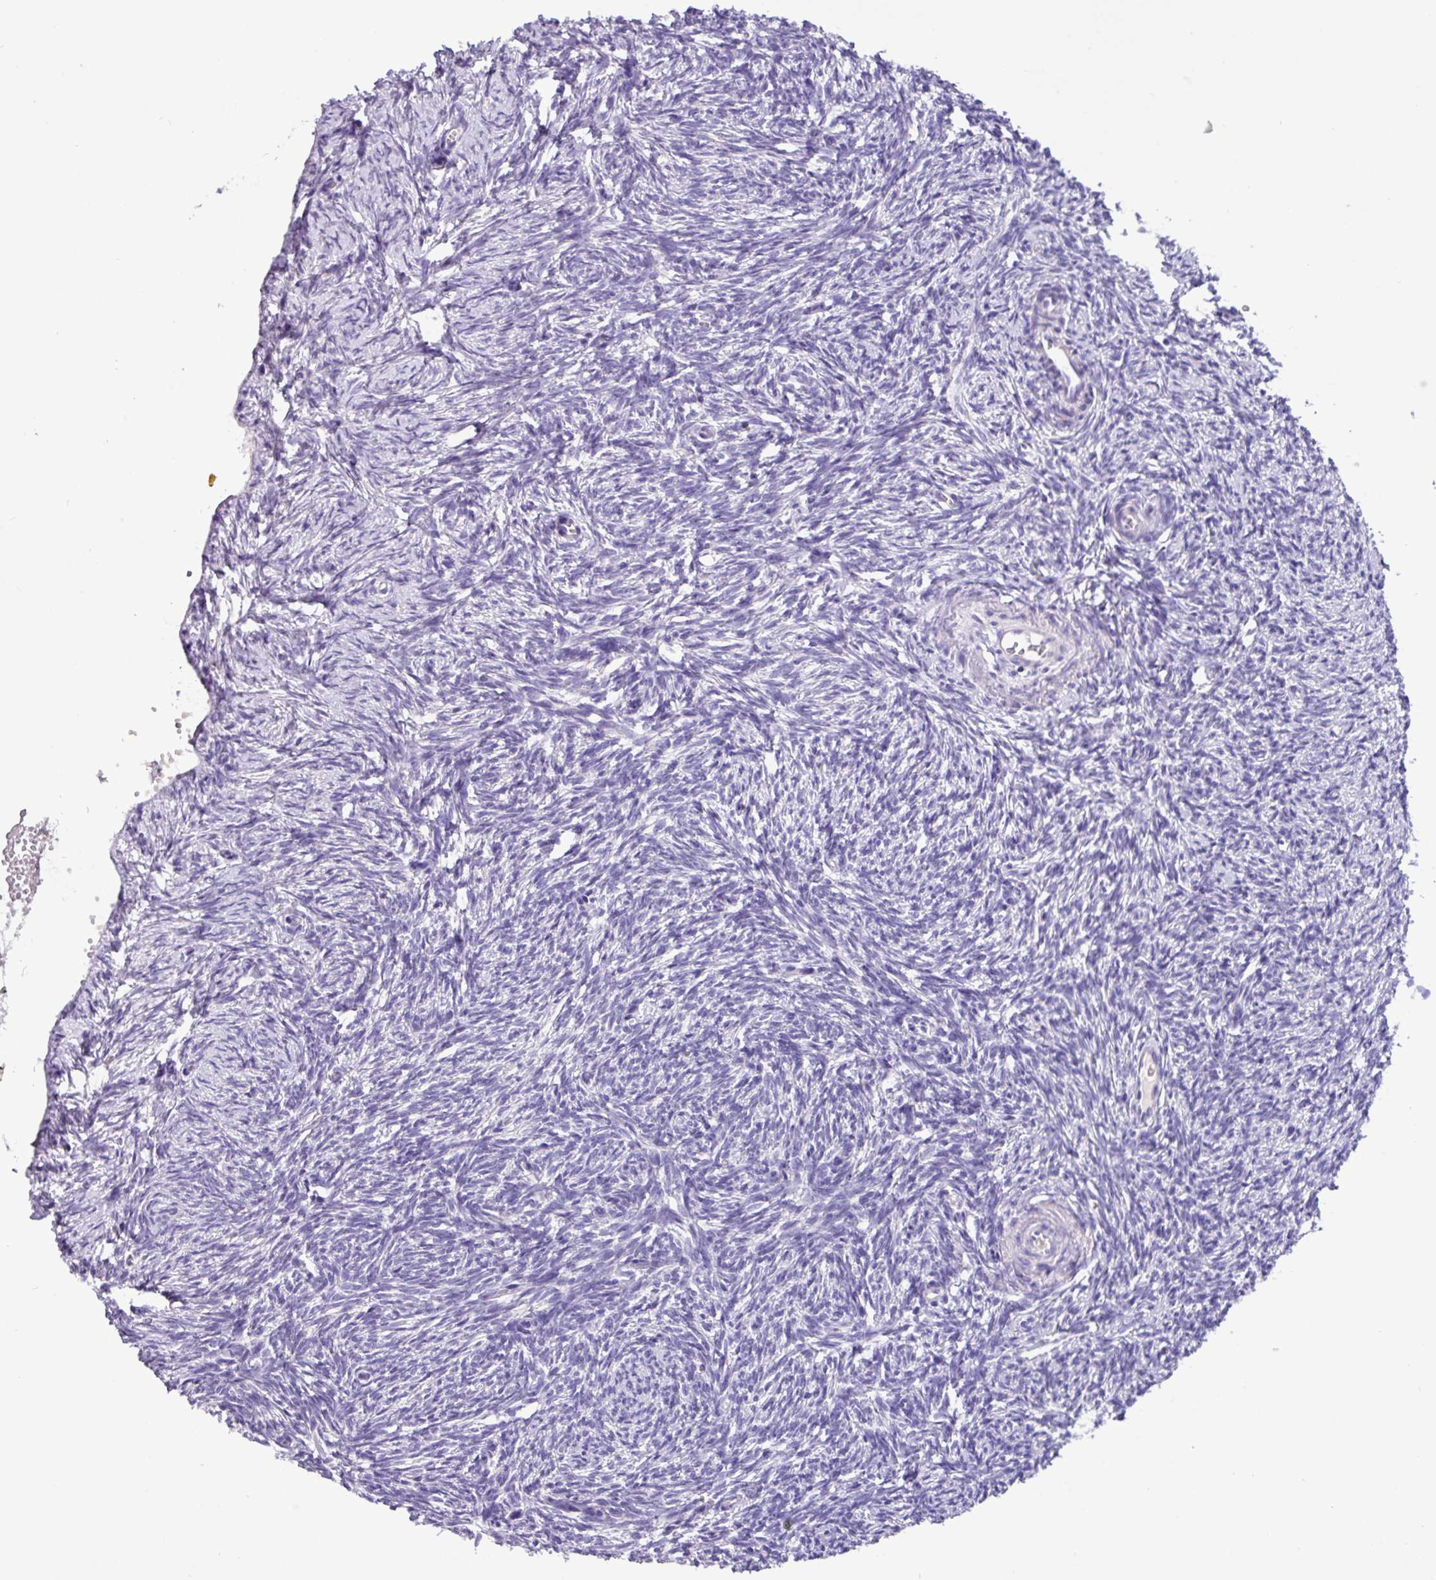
{"staining": {"intensity": "moderate", "quantity": ">75%", "location": "cytoplasmic/membranous"}, "tissue": "ovary", "cell_type": "Follicle cells", "image_type": "normal", "snomed": [{"axis": "morphology", "description": "Normal tissue, NOS"}, {"axis": "topography", "description": "Ovary"}], "caption": "This histopathology image reveals immunohistochemistry staining of unremarkable human ovary, with medium moderate cytoplasmic/membranous staining in approximately >75% of follicle cells.", "gene": "EPCAM", "patient": {"sex": "female", "age": 51}}